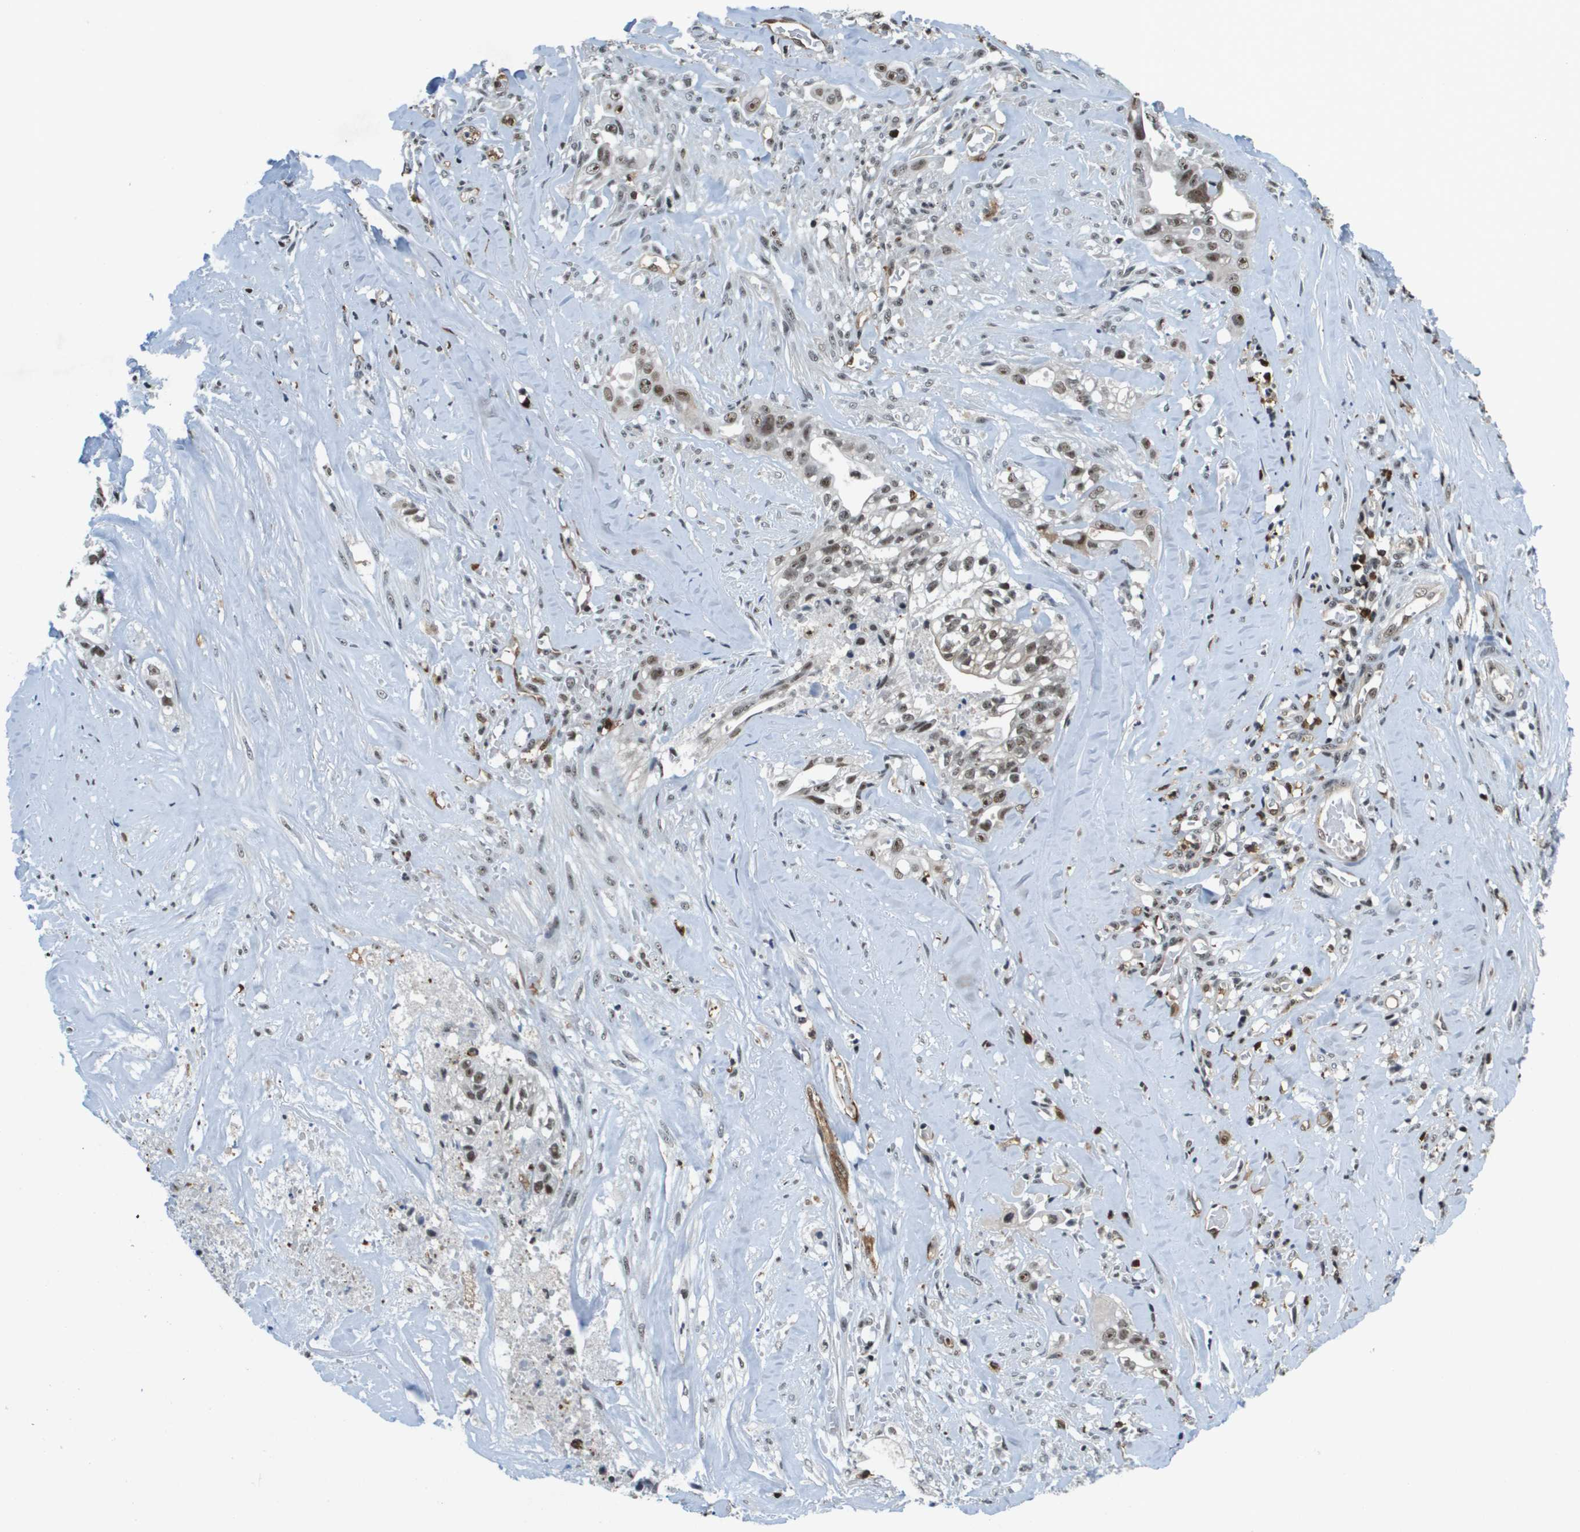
{"staining": {"intensity": "moderate", "quantity": ">75%", "location": "nuclear"}, "tissue": "liver cancer", "cell_type": "Tumor cells", "image_type": "cancer", "snomed": [{"axis": "morphology", "description": "Cholangiocarcinoma"}, {"axis": "topography", "description": "Liver"}], "caption": "An IHC photomicrograph of neoplastic tissue is shown. Protein staining in brown highlights moderate nuclear positivity in liver cancer within tumor cells.", "gene": "EP400", "patient": {"sex": "female", "age": 70}}